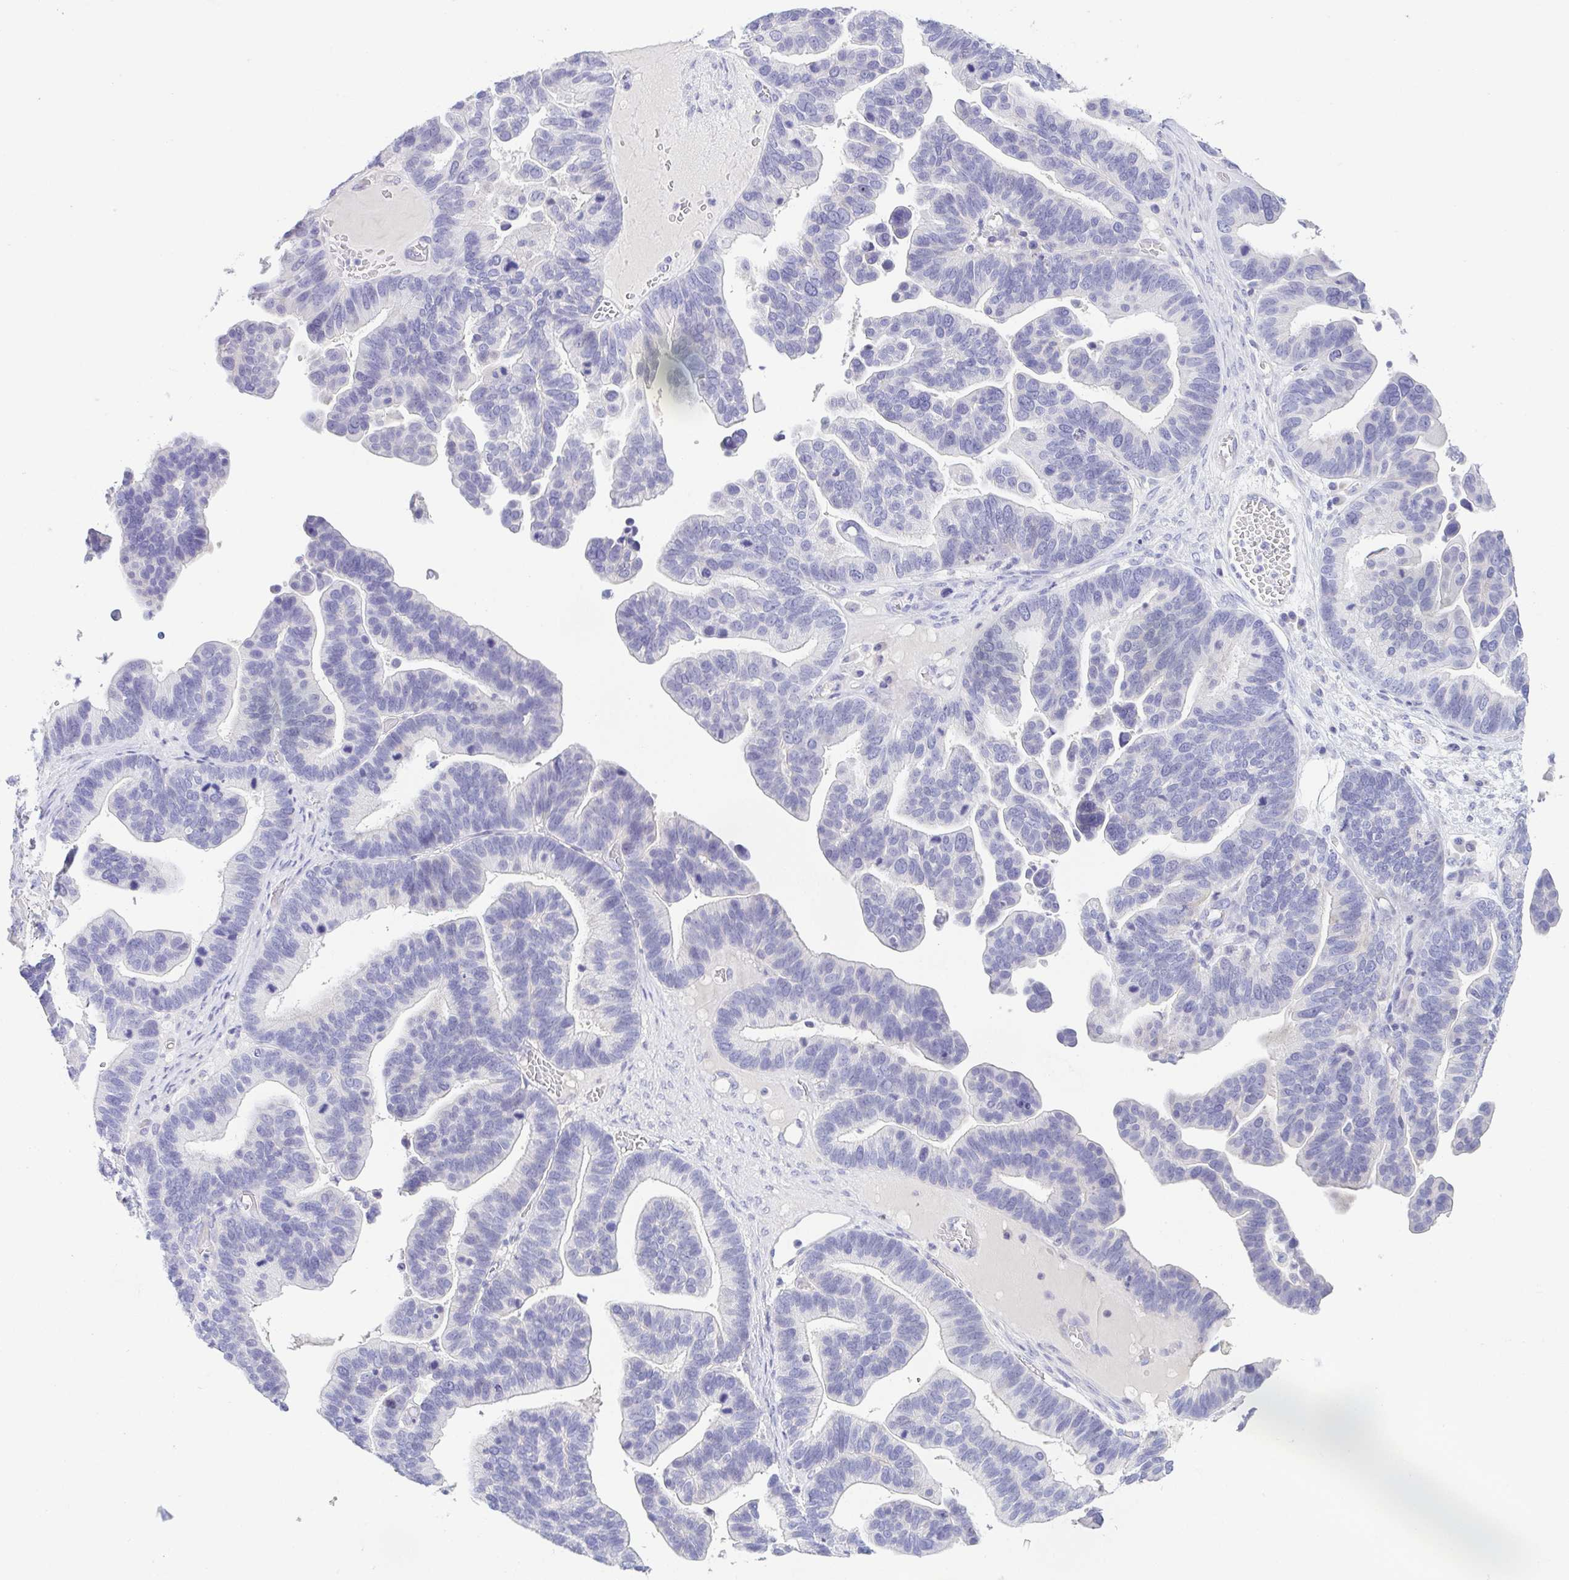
{"staining": {"intensity": "negative", "quantity": "none", "location": "none"}, "tissue": "ovarian cancer", "cell_type": "Tumor cells", "image_type": "cancer", "snomed": [{"axis": "morphology", "description": "Cystadenocarcinoma, serous, NOS"}, {"axis": "topography", "description": "Ovary"}], "caption": "Human ovarian cancer (serous cystadenocarcinoma) stained for a protein using IHC displays no staining in tumor cells.", "gene": "HAPLN2", "patient": {"sex": "female", "age": 56}}